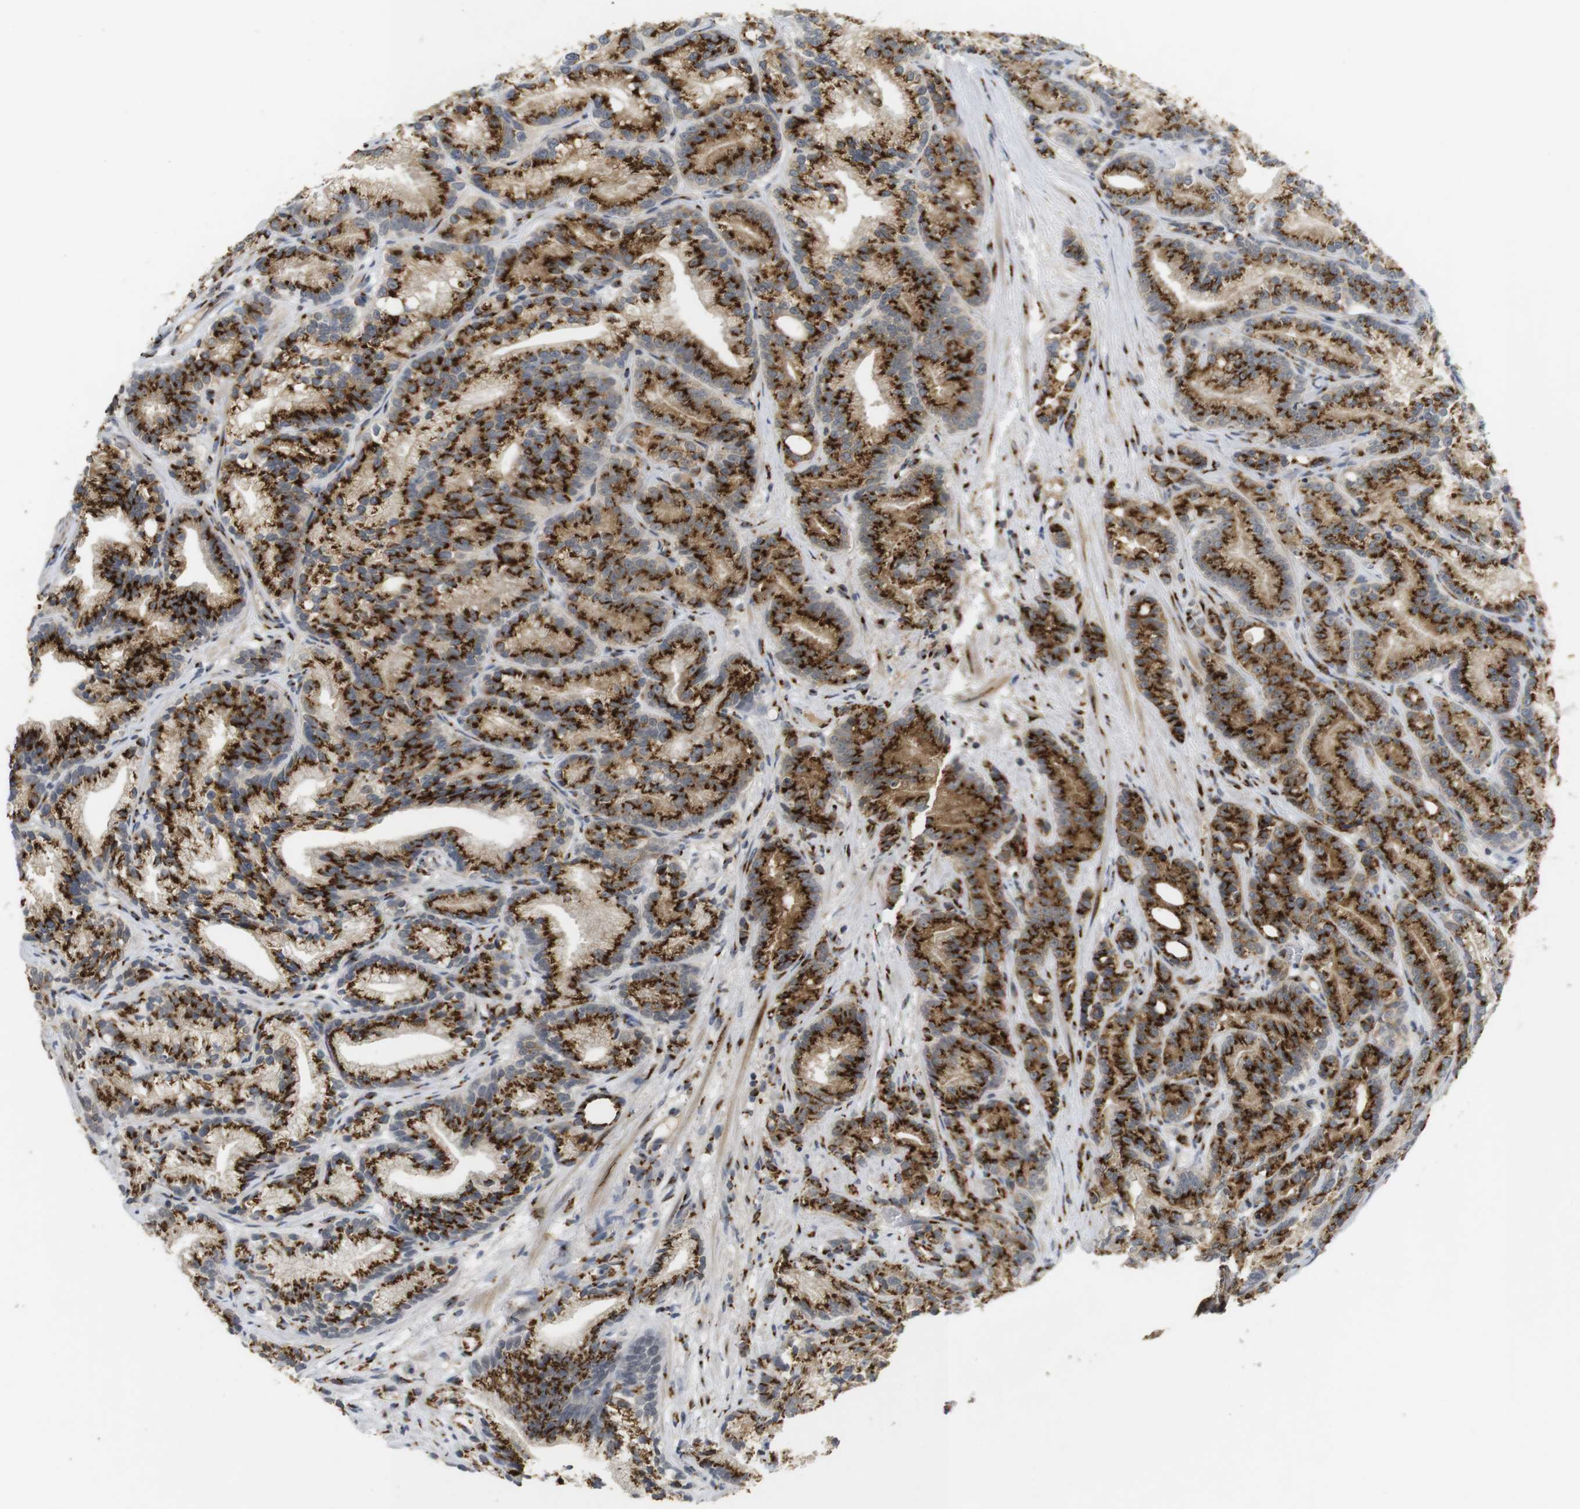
{"staining": {"intensity": "strong", "quantity": ">75%", "location": "cytoplasmic/membranous"}, "tissue": "prostate cancer", "cell_type": "Tumor cells", "image_type": "cancer", "snomed": [{"axis": "morphology", "description": "Adenocarcinoma, Low grade"}, {"axis": "topography", "description": "Prostate"}], "caption": "Prostate cancer tissue displays strong cytoplasmic/membranous expression in about >75% of tumor cells", "gene": "ZFPL1", "patient": {"sex": "male", "age": 89}}